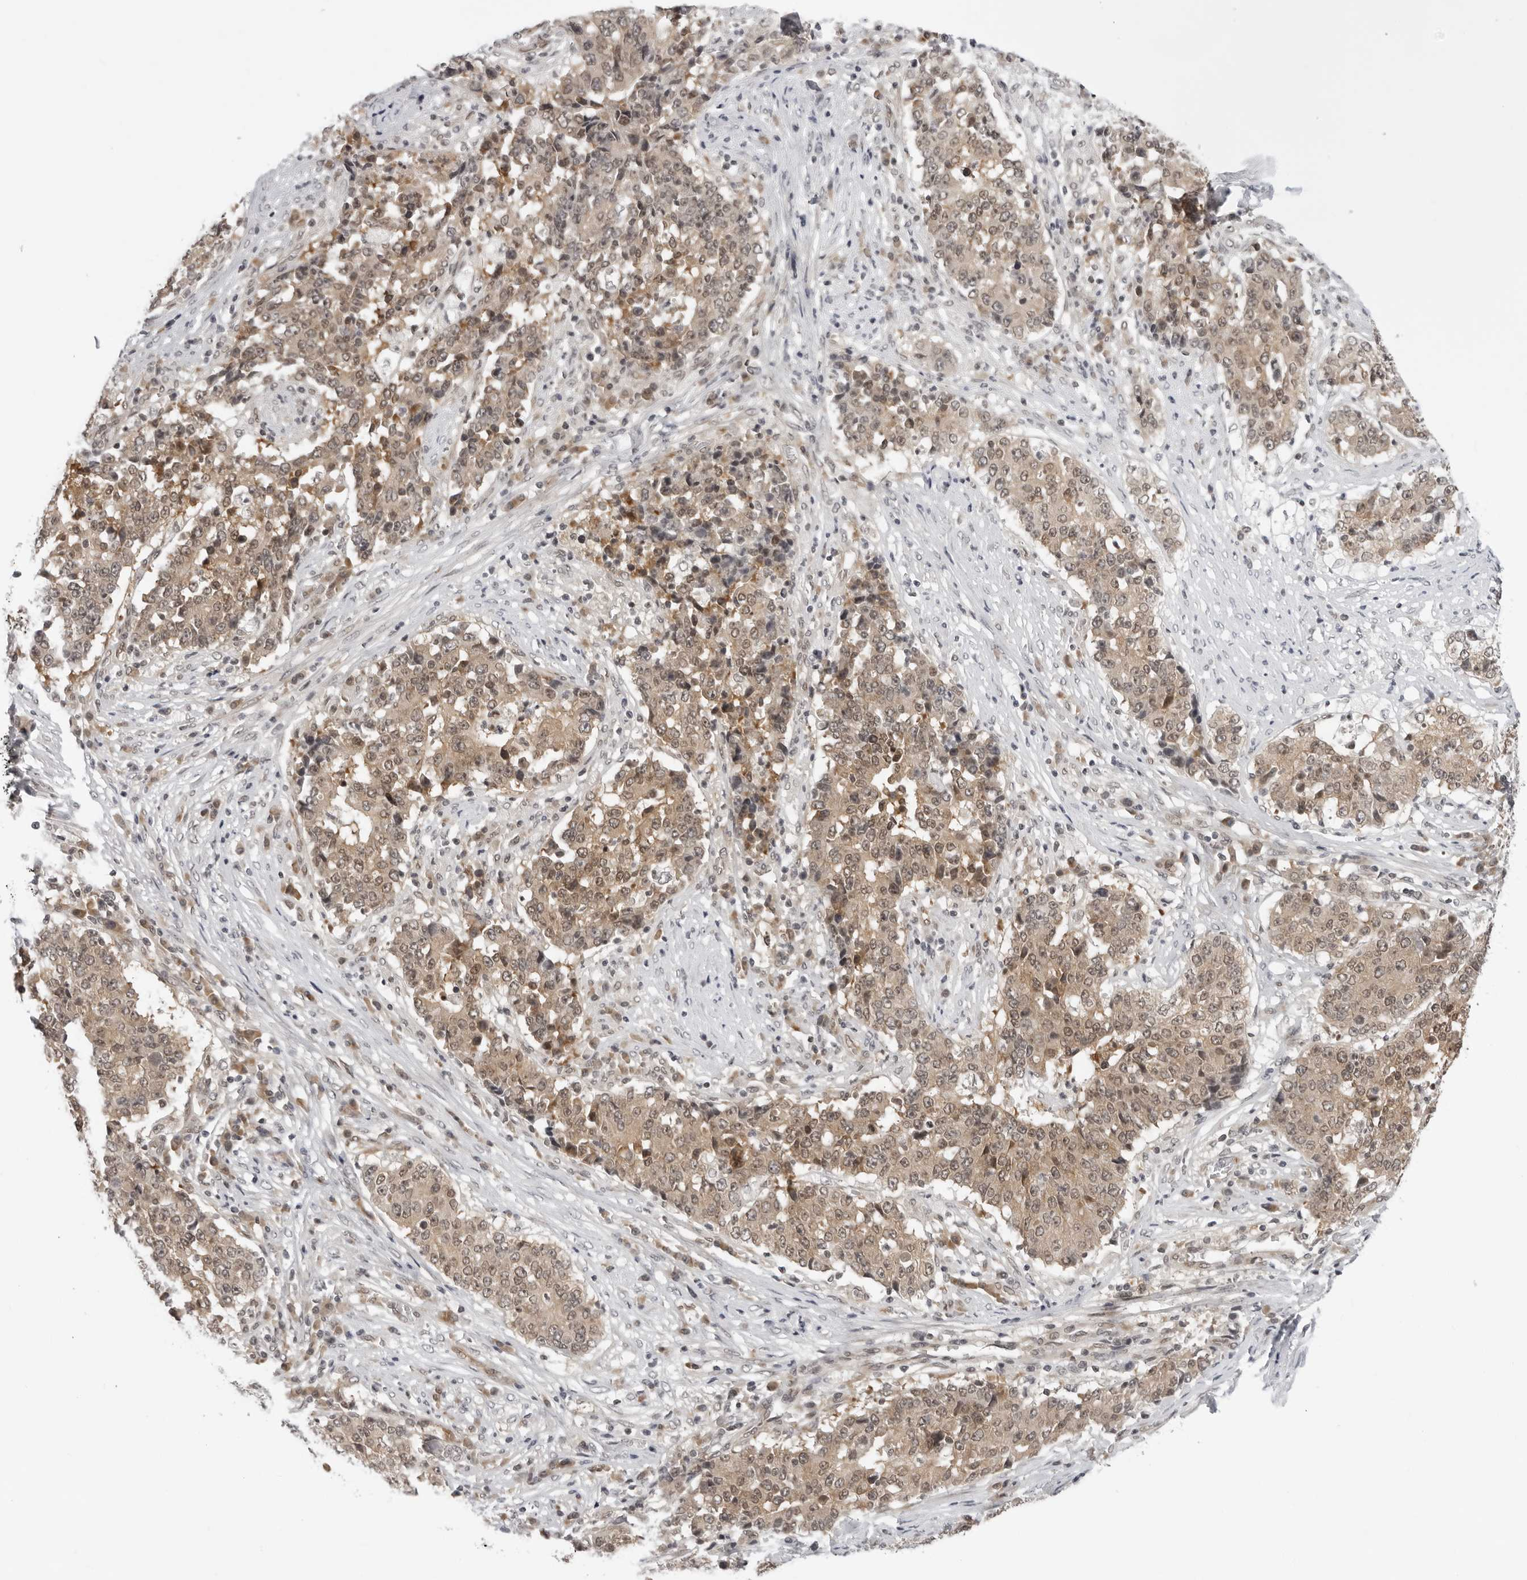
{"staining": {"intensity": "weak", "quantity": ">75%", "location": "cytoplasmic/membranous"}, "tissue": "stomach cancer", "cell_type": "Tumor cells", "image_type": "cancer", "snomed": [{"axis": "morphology", "description": "Adenocarcinoma, NOS"}, {"axis": "topography", "description": "Stomach"}], "caption": "Weak cytoplasmic/membranous expression for a protein is identified in about >75% of tumor cells of stomach cancer (adenocarcinoma) using immunohistochemistry (IHC).", "gene": "CASP7", "patient": {"sex": "male", "age": 59}}